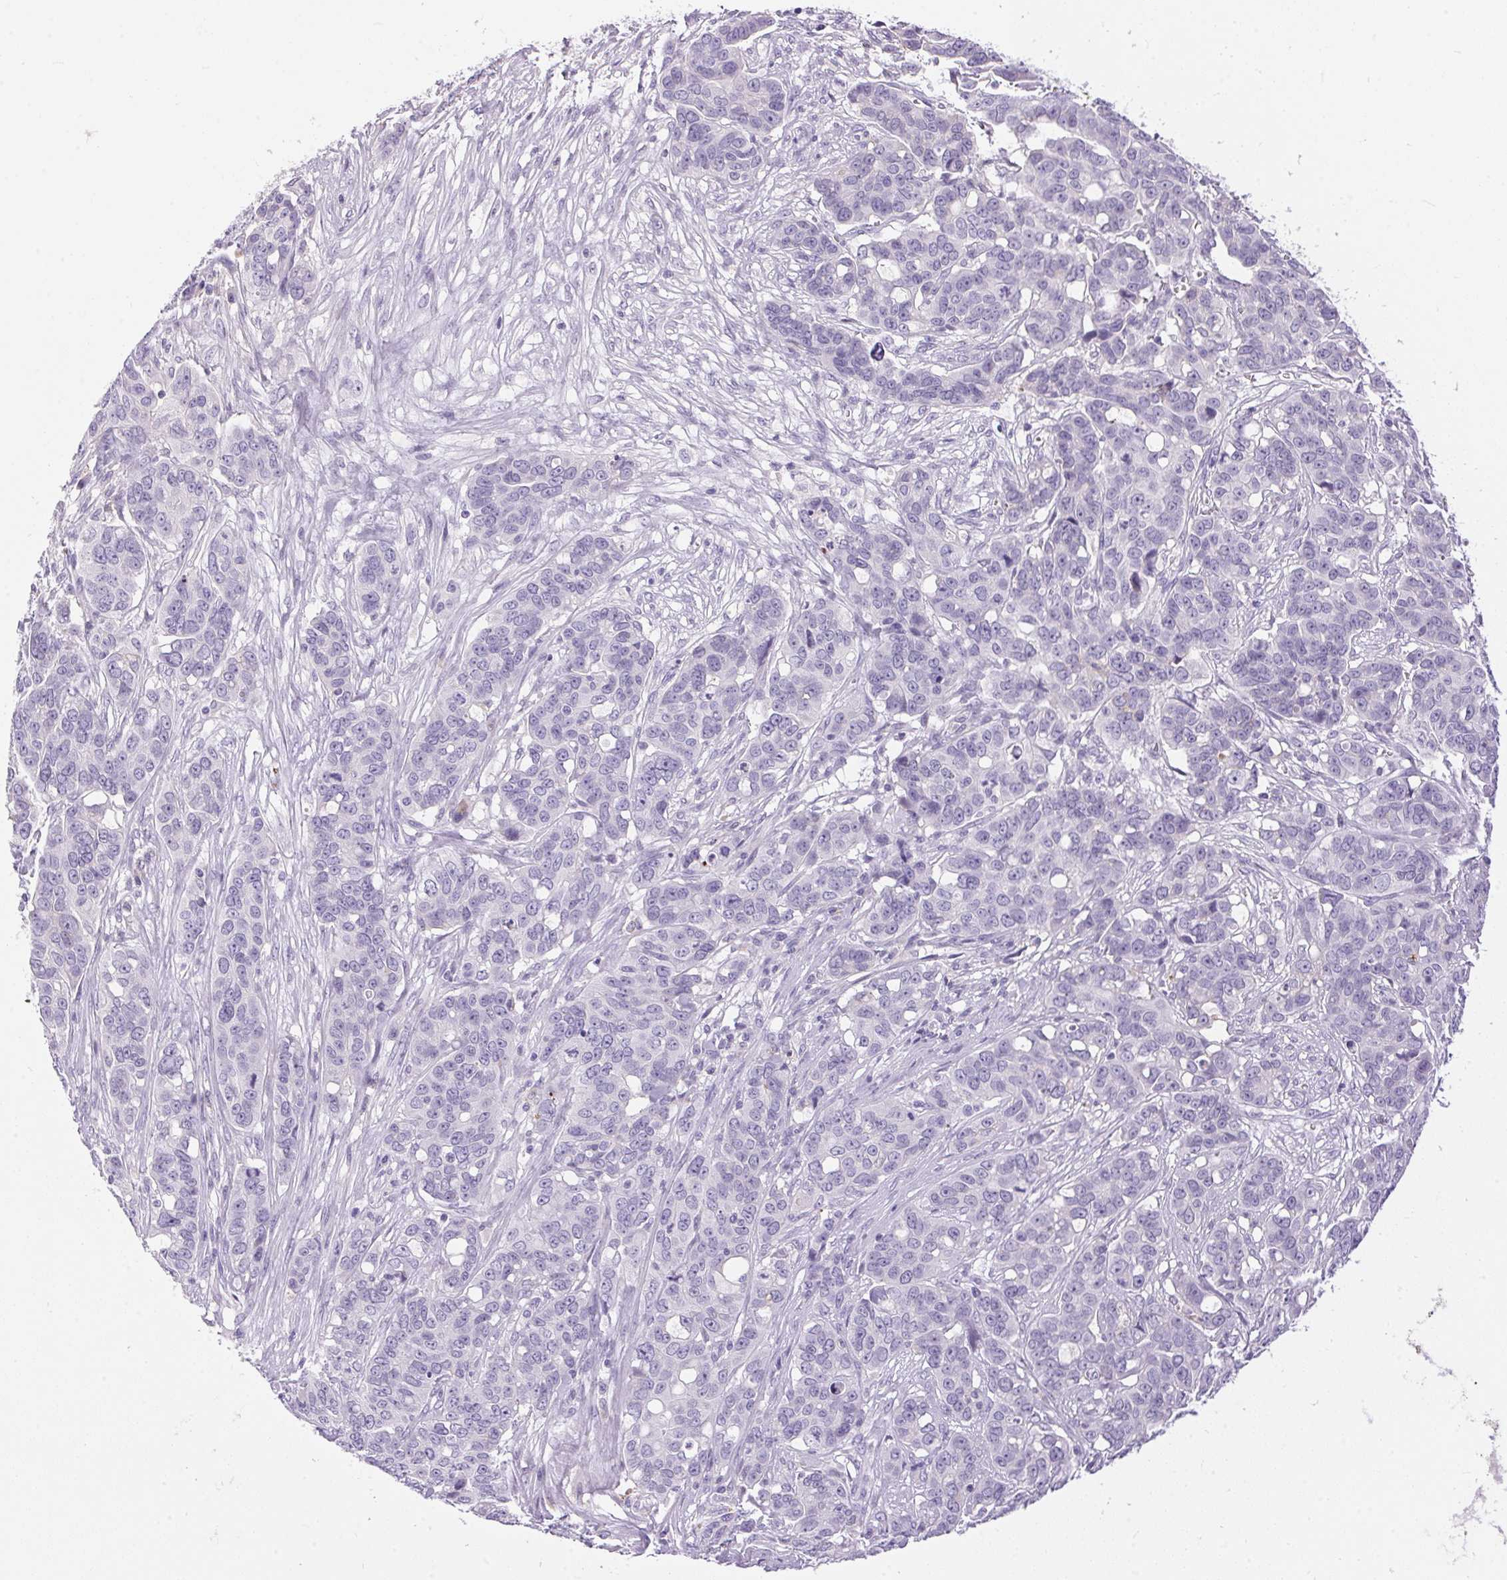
{"staining": {"intensity": "negative", "quantity": "none", "location": "none"}, "tissue": "ovarian cancer", "cell_type": "Tumor cells", "image_type": "cancer", "snomed": [{"axis": "morphology", "description": "Carcinoma, endometroid"}, {"axis": "topography", "description": "Ovary"}], "caption": "Tumor cells show no significant protein staining in endometroid carcinoma (ovarian).", "gene": "PNLIPRP3", "patient": {"sex": "female", "age": 78}}